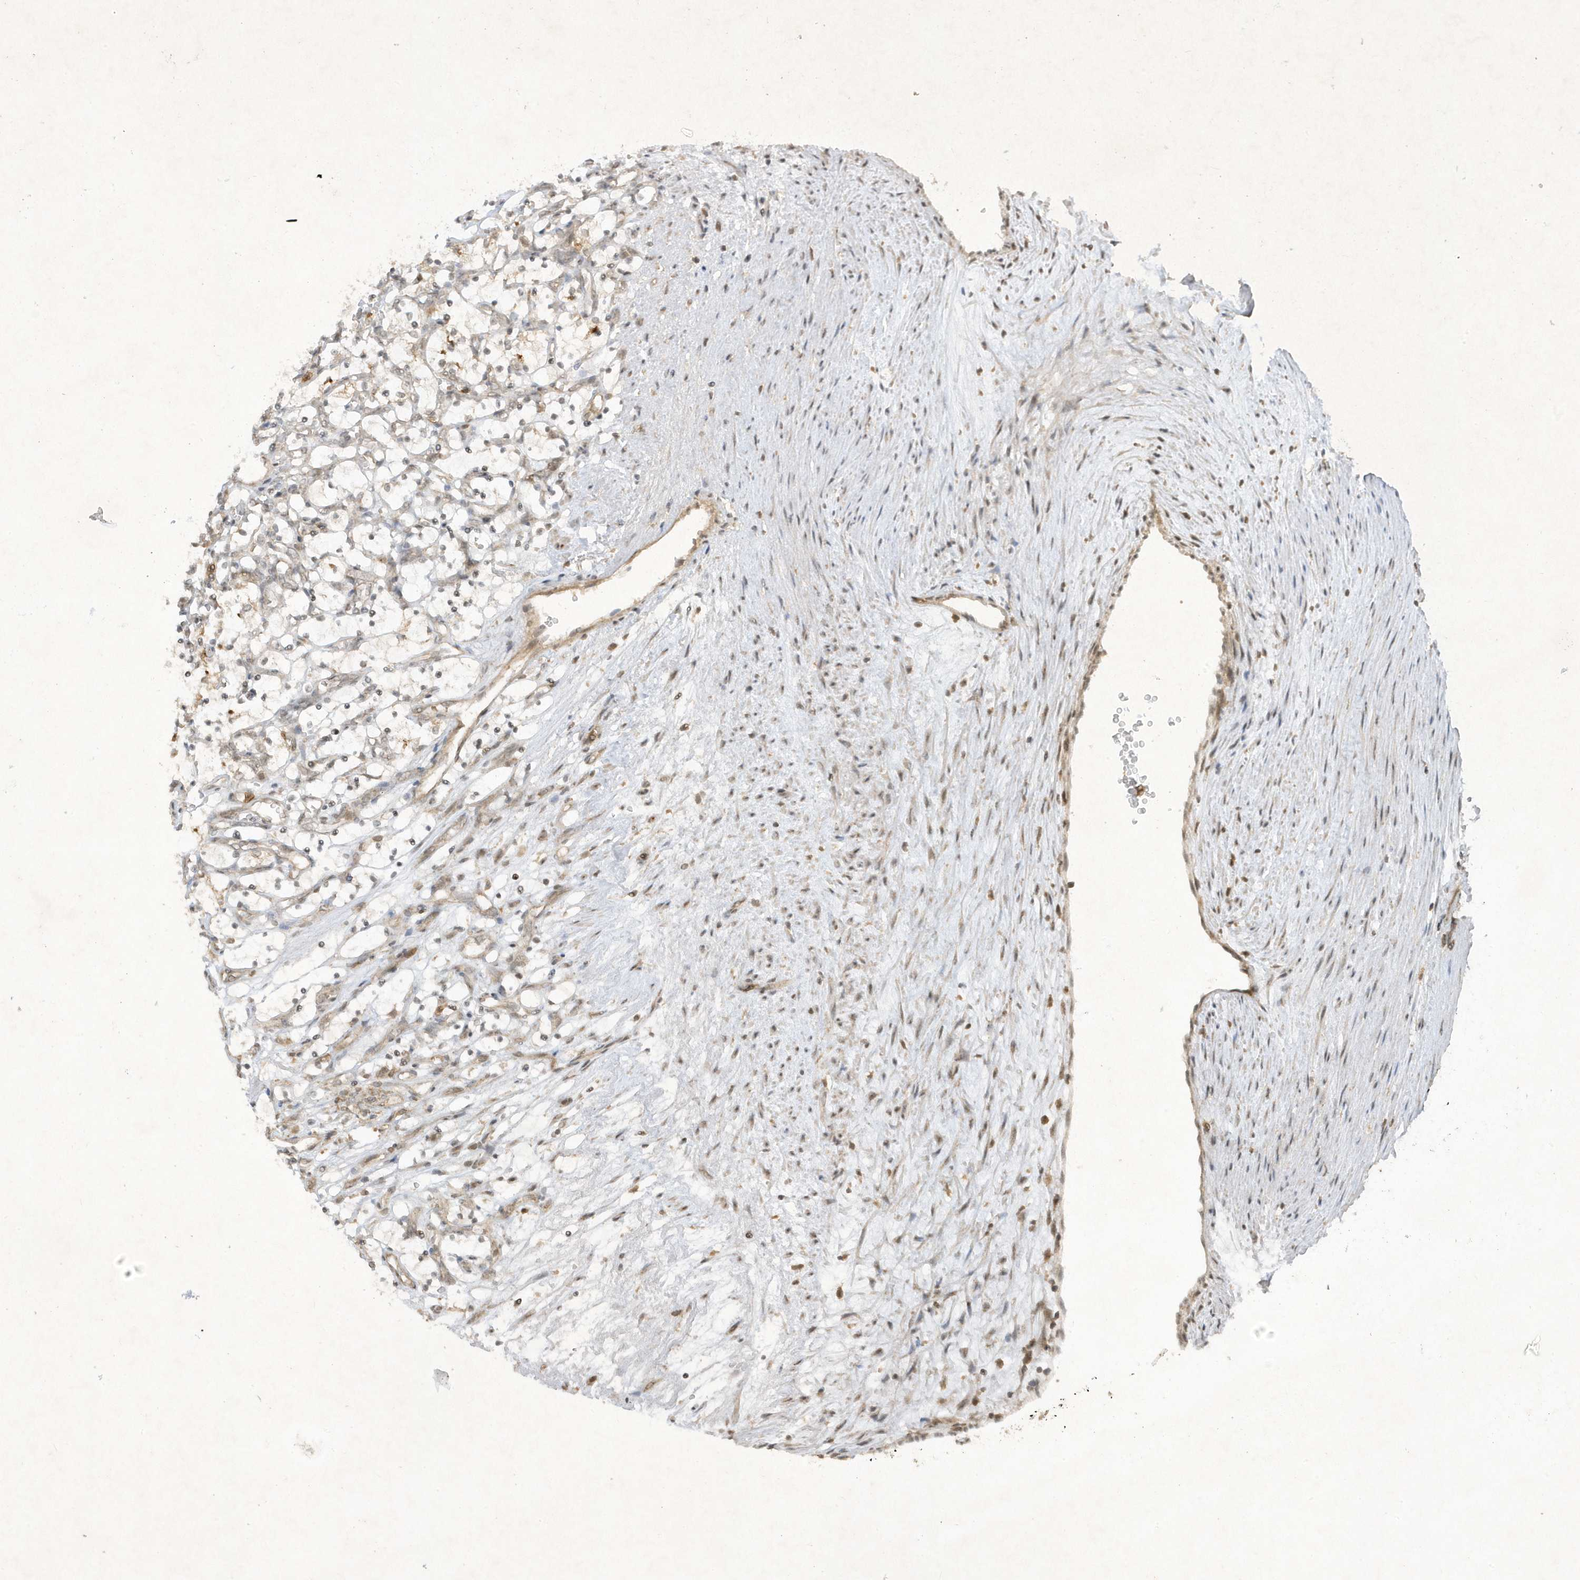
{"staining": {"intensity": "negative", "quantity": "none", "location": "none"}, "tissue": "renal cancer", "cell_type": "Tumor cells", "image_type": "cancer", "snomed": [{"axis": "morphology", "description": "Adenocarcinoma, NOS"}, {"axis": "topography", "description": "Kidney"}], "caption": "An immunohistochemistry histopathology image of adenocarcinoma (renal) is shown. There is no staining in tumor cells of adenocarcinoma (renal).", "gene": "ZNF213", "patient": {"sex": "female", "age": 69}}